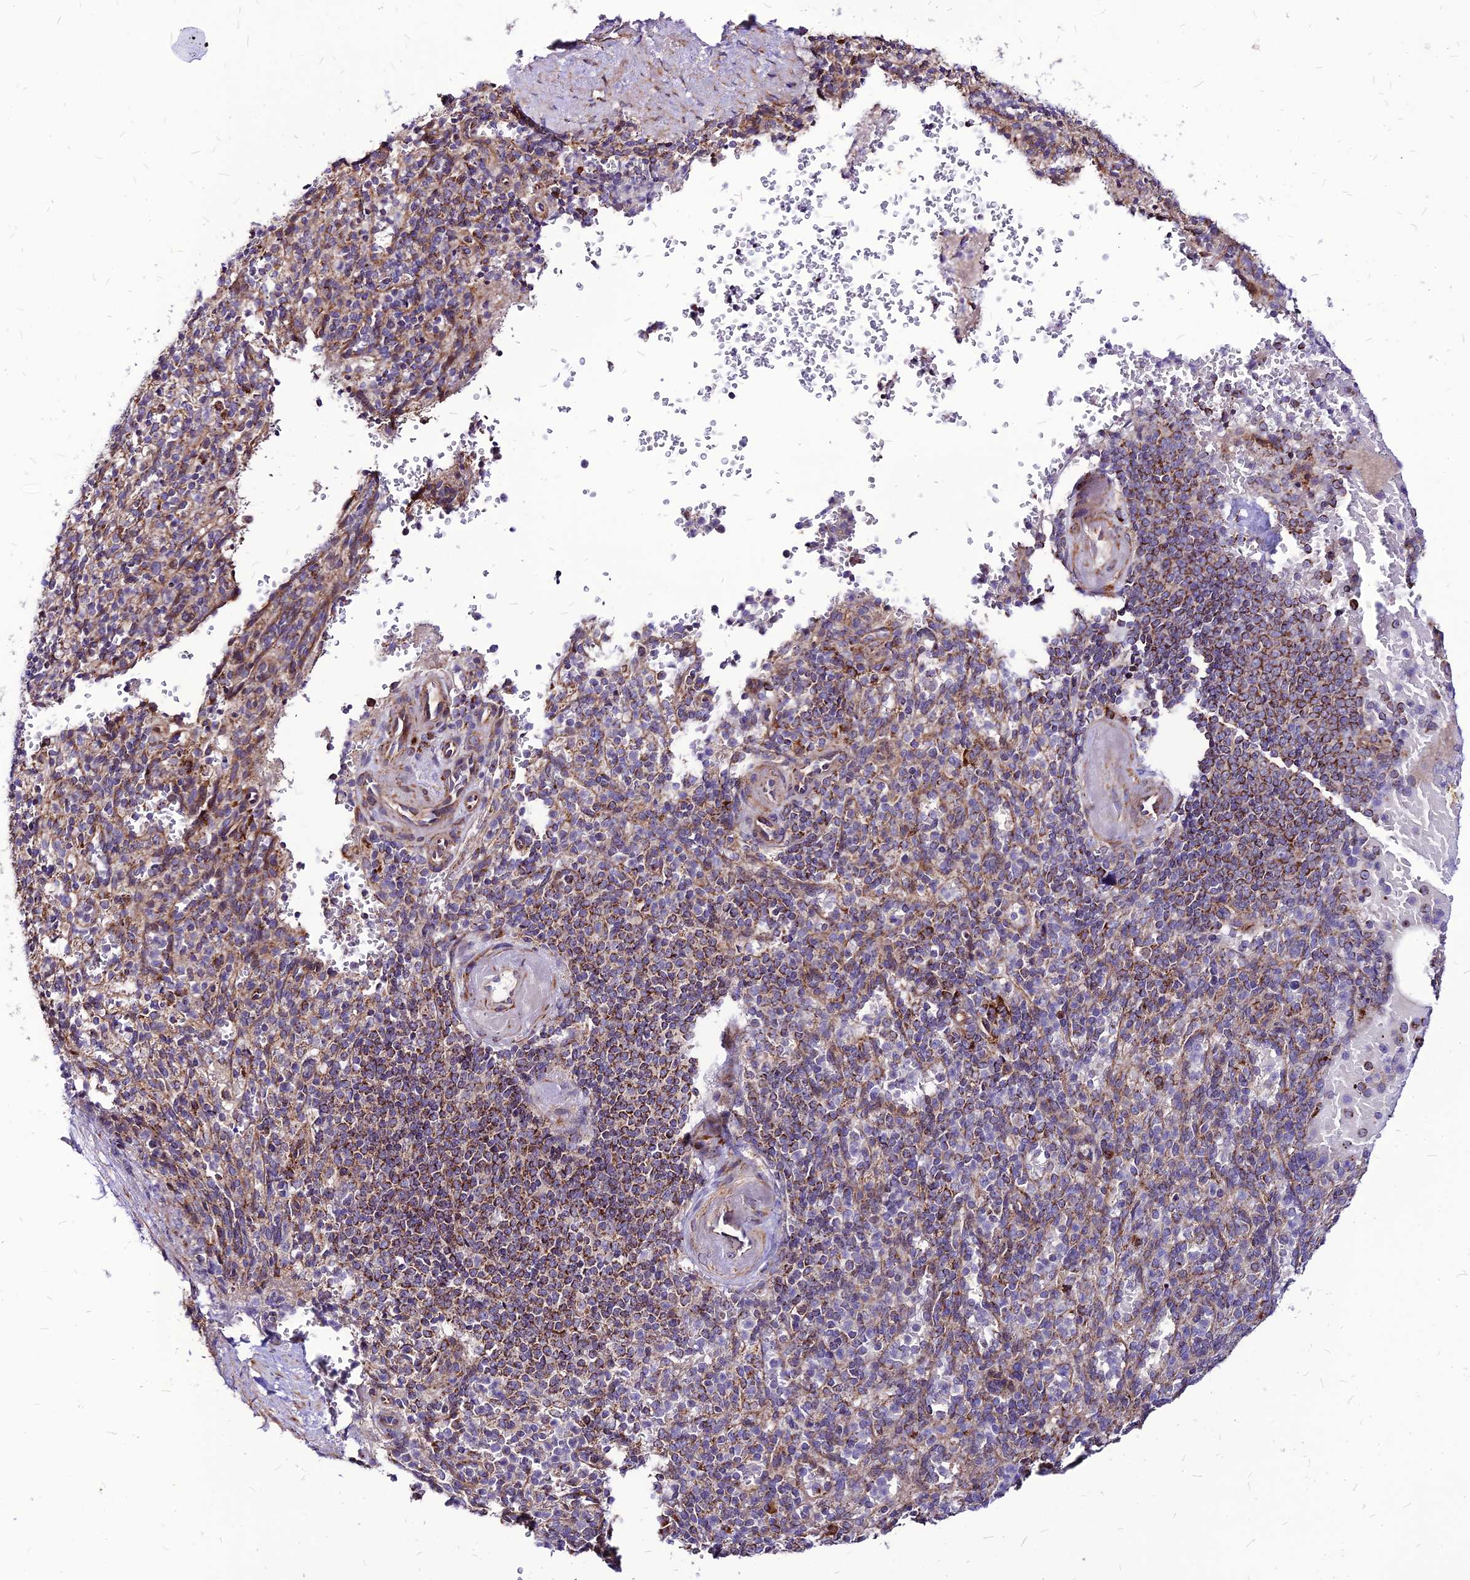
{"staining": {"intensity": "moderate", "quantity": "25%-75%", "location": "cytoplasmic/membranous"}, "tissue": "spleen", "cell_type": "Cells in red pulp", "image_type": "normal", "snomed": [{"axis": "morphology", "description": "Normal tissue, NOS"}, {"axis": "topography", "description": "Spleen"}], "caption": "Benign spleen exhibits moderate cytoplasmic/membranous positivity in approximately 25%-75% of cells in red pulp, visualized by immunohistochemistry.", "gene": "ECI1", "patient": {"sex": "female", "age": 74}}